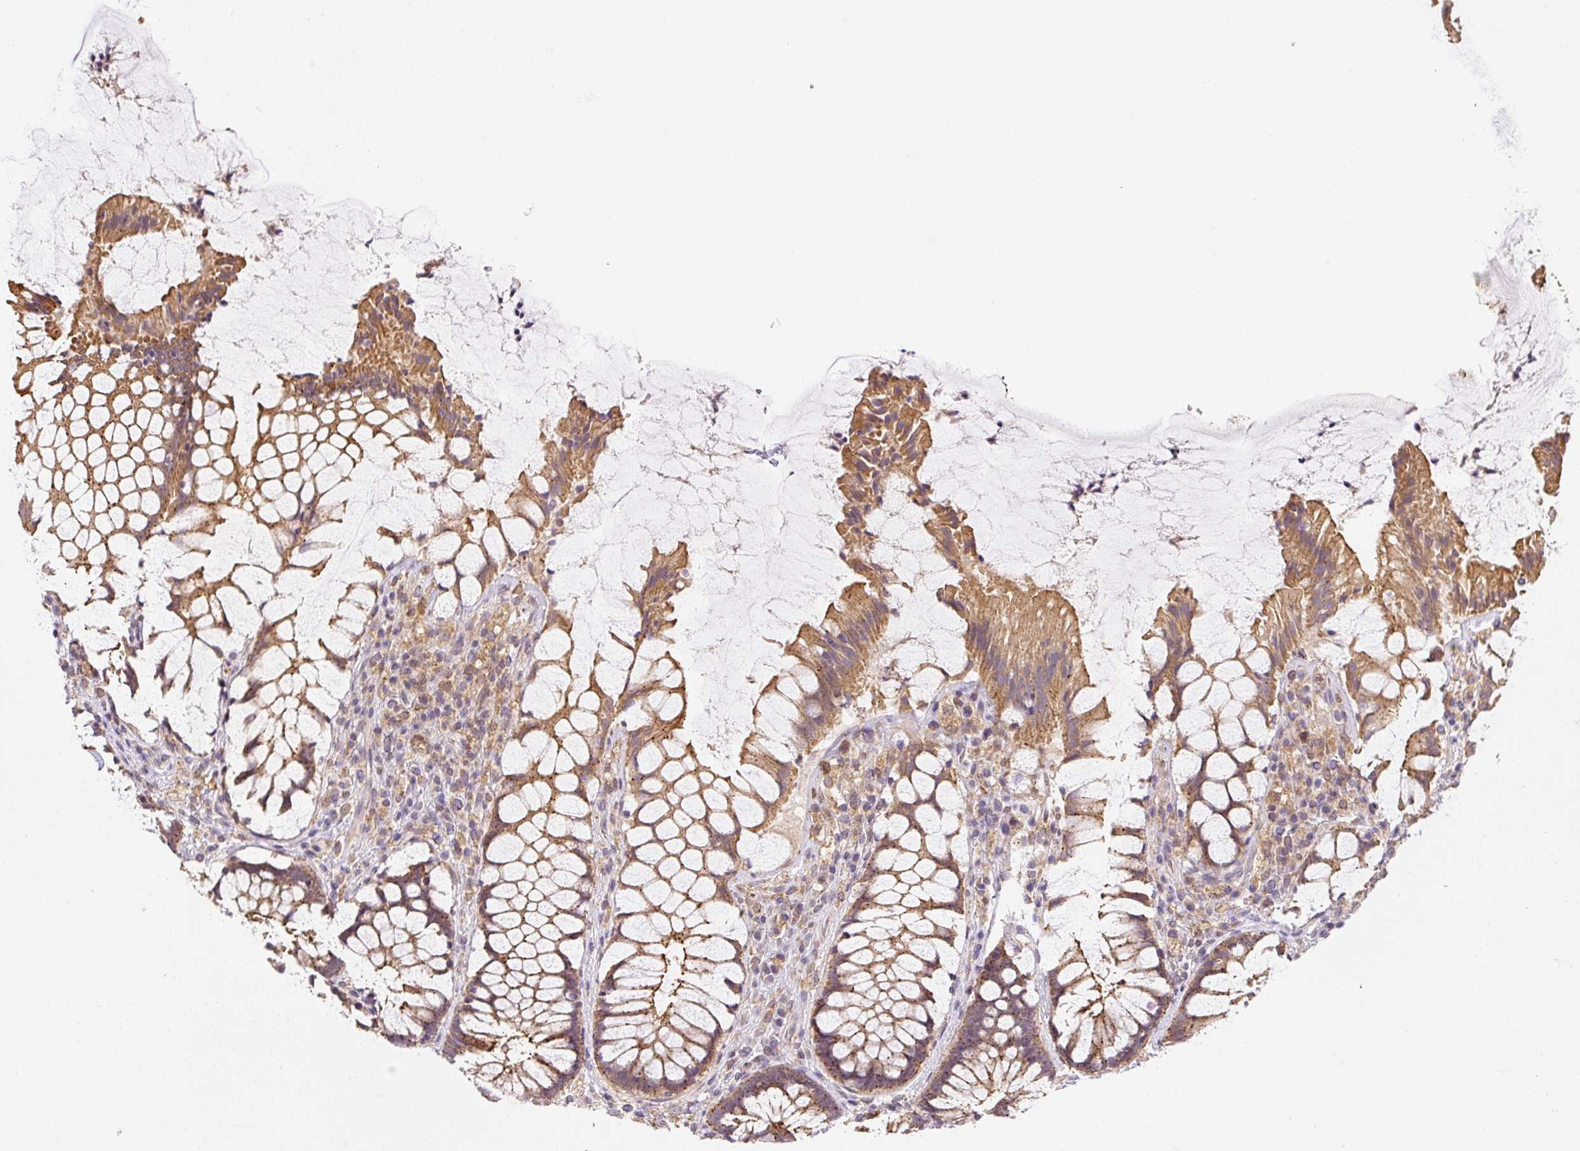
{"staining": {"intensity": "moderate", "quantity": ">75%", "location": "cytoplasmic/membranous"}, "tissue": "rectum", "cell_type": "Glandular cells", "image_type": "normal", "snomed": [{"axis": "morphology", "description": "Normal tissue, NOS"}, {"axis": "topography", "description": "Rectum"}], "caption": "About >75% of glandular cells in normal rectum demonstrate moderate cytoplasmic/membranous protein expression as visualized by brown immunohistochemical staining.", "gene": "PLA2G4A", "patient": {"sex": "female", "age": 58}}